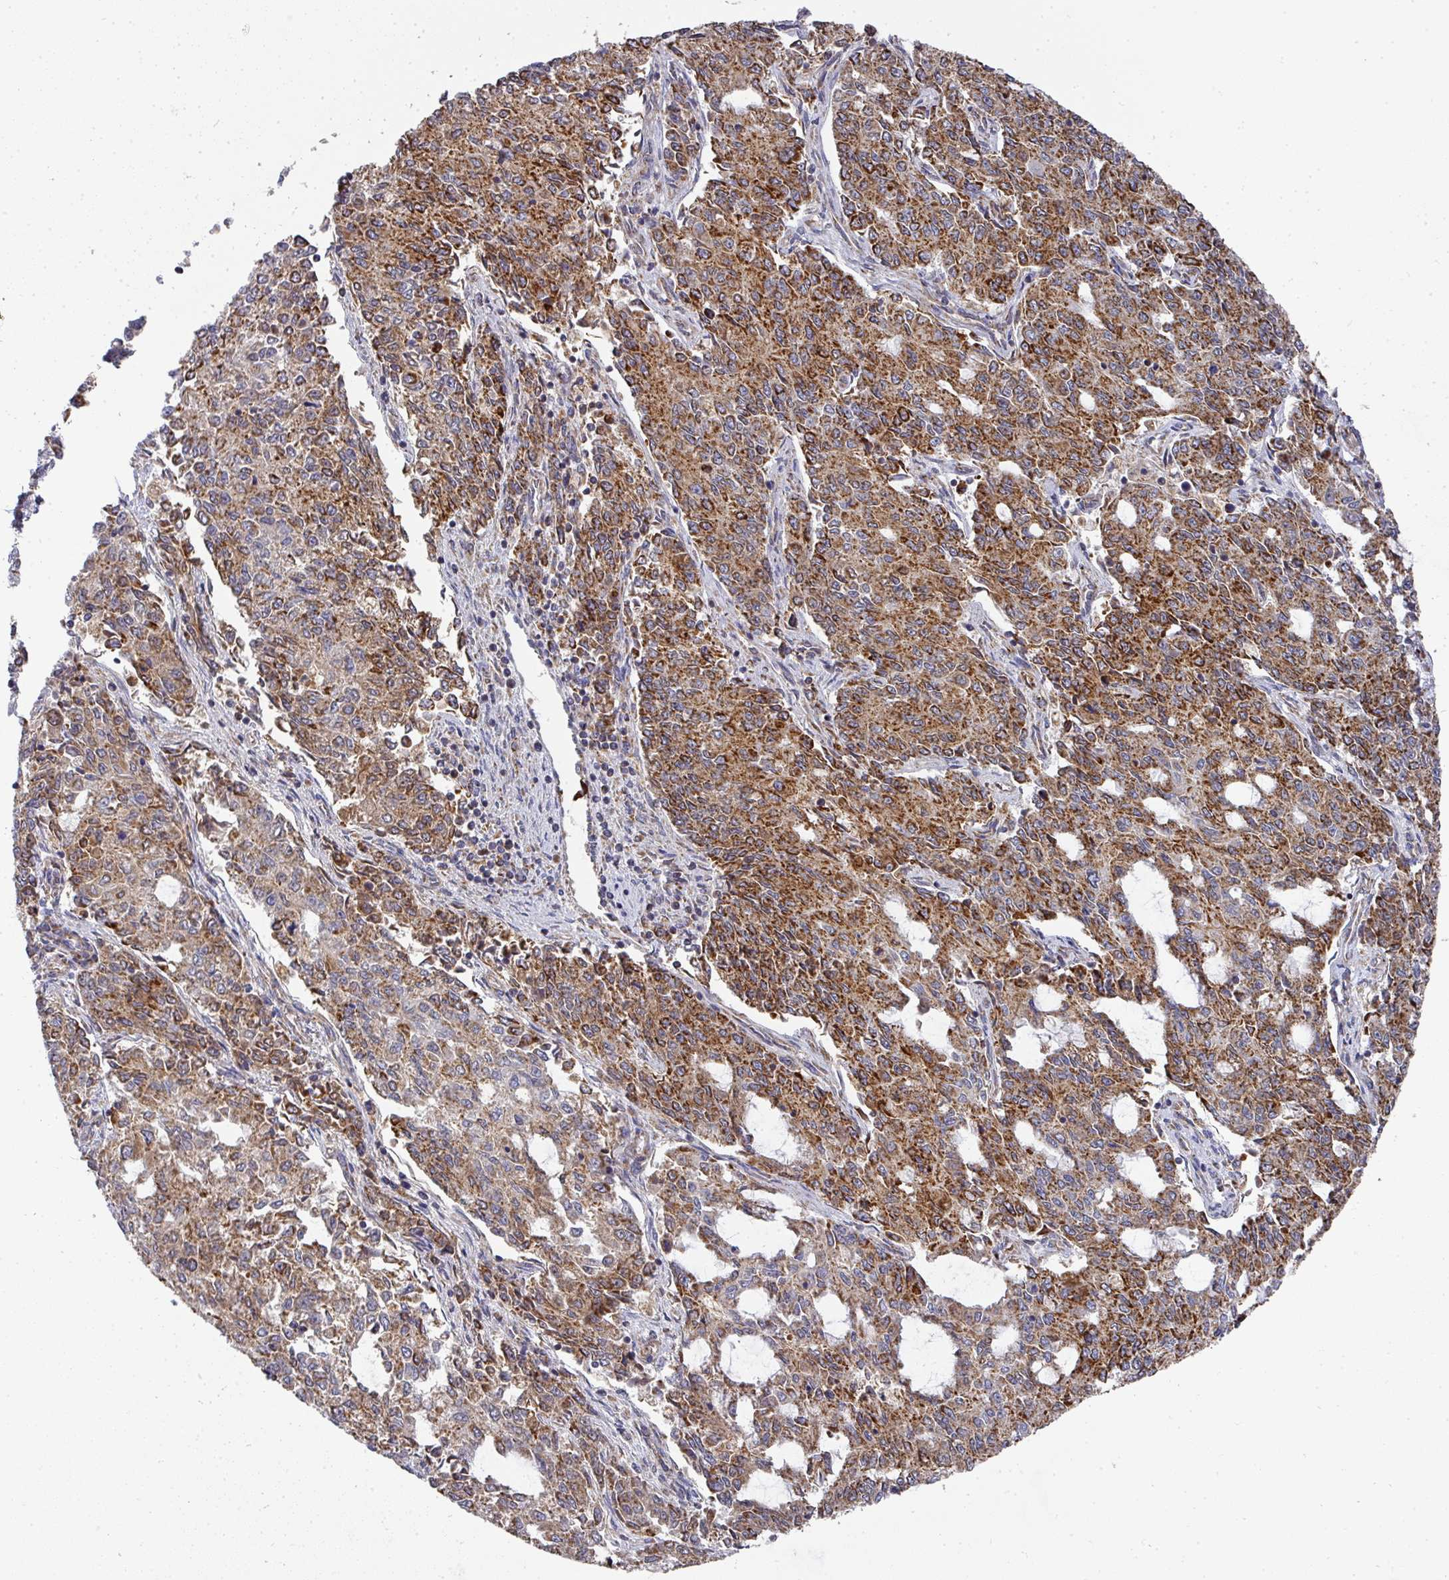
{"staining": {"intensity": "strong", "quantity": ">75%", "location": "cytoplasmic/membranous"}, "tissue": "endometrial cancer", "cell_type": "Tumor cells", "image_type": "cancer", "snomed": [{"axis": "morphology", "description": "Adenocarcinoma, NOS"}, {"axis": "topography", "description": "Endometrium"}], "caption": "Protein analysis of adenocarcinoma (endometrial) tissue exhibits strong cytoplasmic/membranous positivity in about >75% of tumor cells.", "gene": "UQCRFS1", "patient": {"sex": "female", "age": 50}}